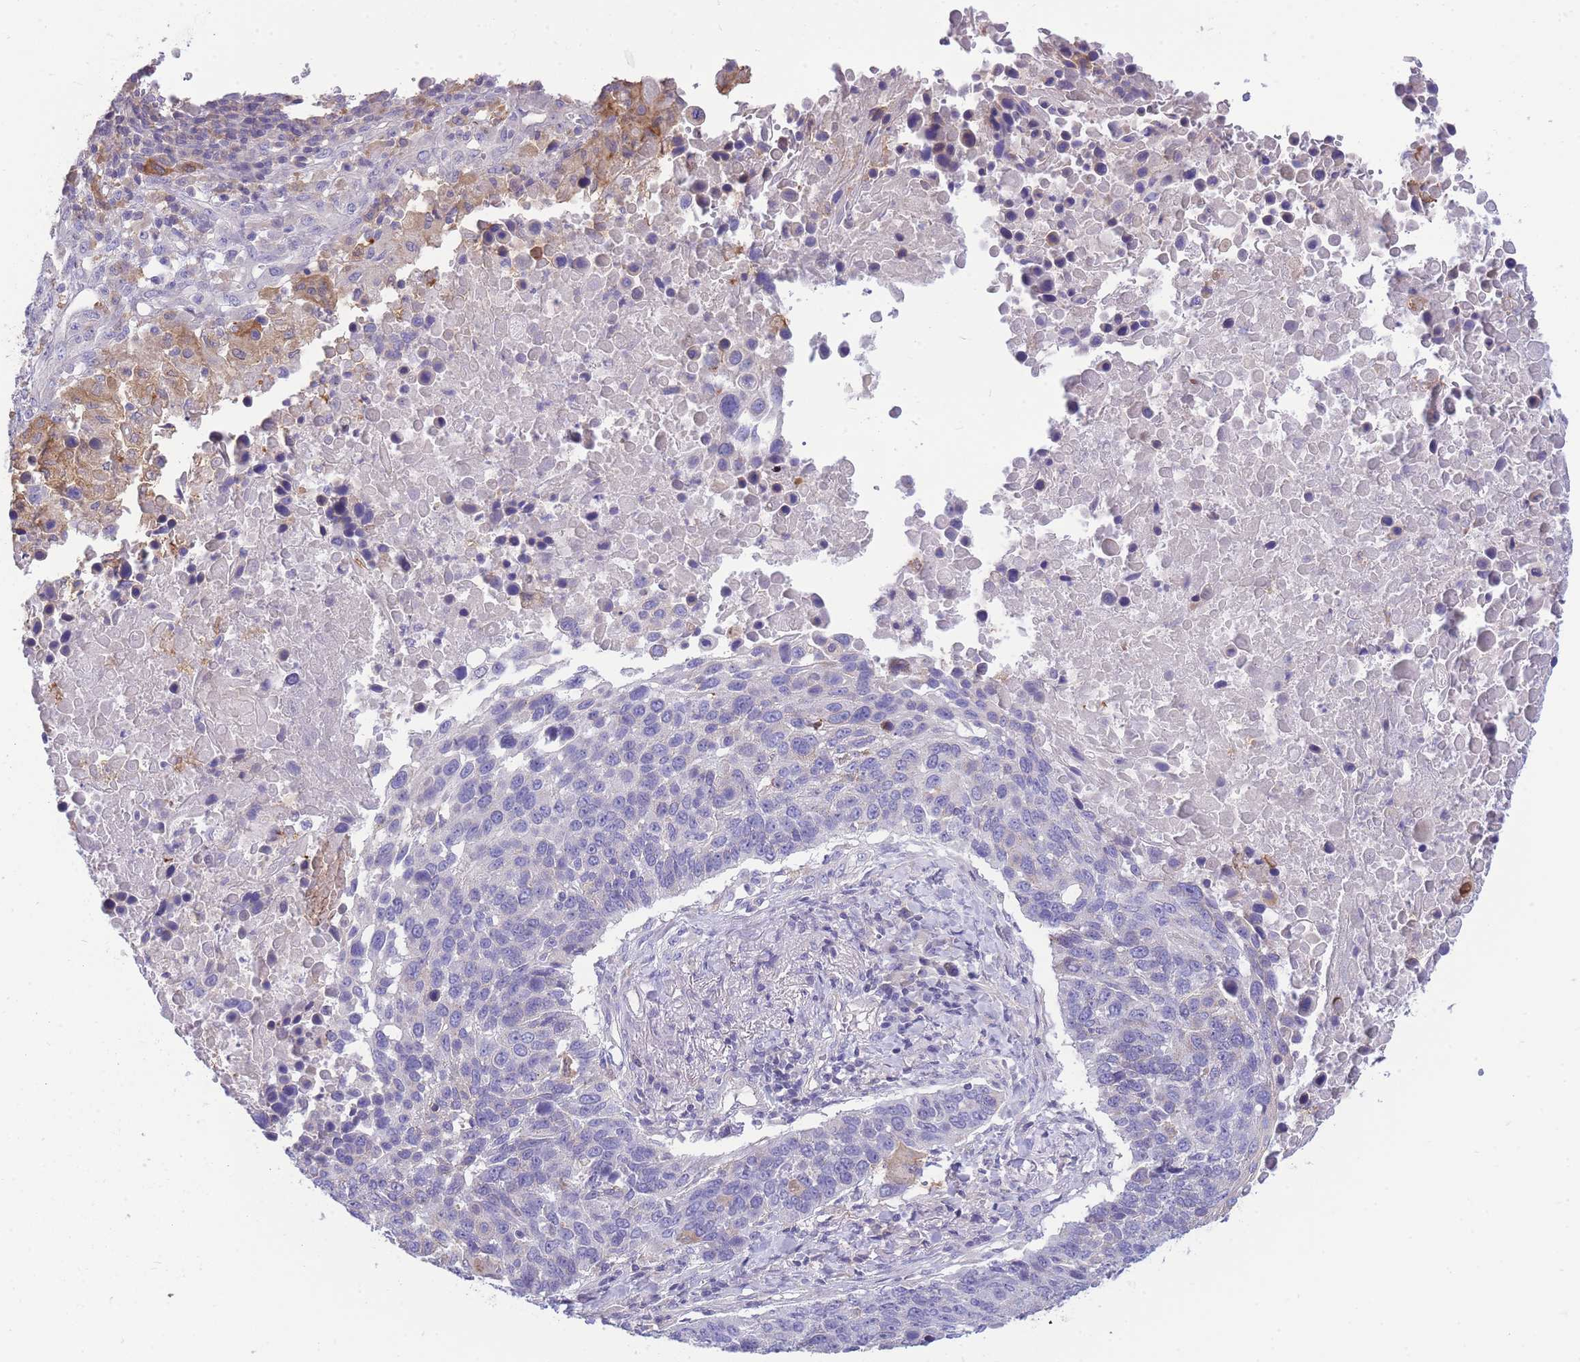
{"staining": {"intensity": "negative", "quantity": "none", "location": "none"}, "tissue": "lung cancer", "cell_type": "Tumor cells", "image_type": "cancer", "snomed": [{"axis": "morphology", "description": "Normal tissue, NOS"}, {"axis": "morphology", "description": "Squamous cell carcinoma, NOS"}, {"axis": "topography", "description": "Lymph node"}, {"axis": "topography", "description": "Lung"}], "caption": "Histopathology image shows no protein expression in tumor cells of lung squamous cell carcinoma tissue.", "gene": "OR5T1", "patient": {"sex": "male", "age": 66}}